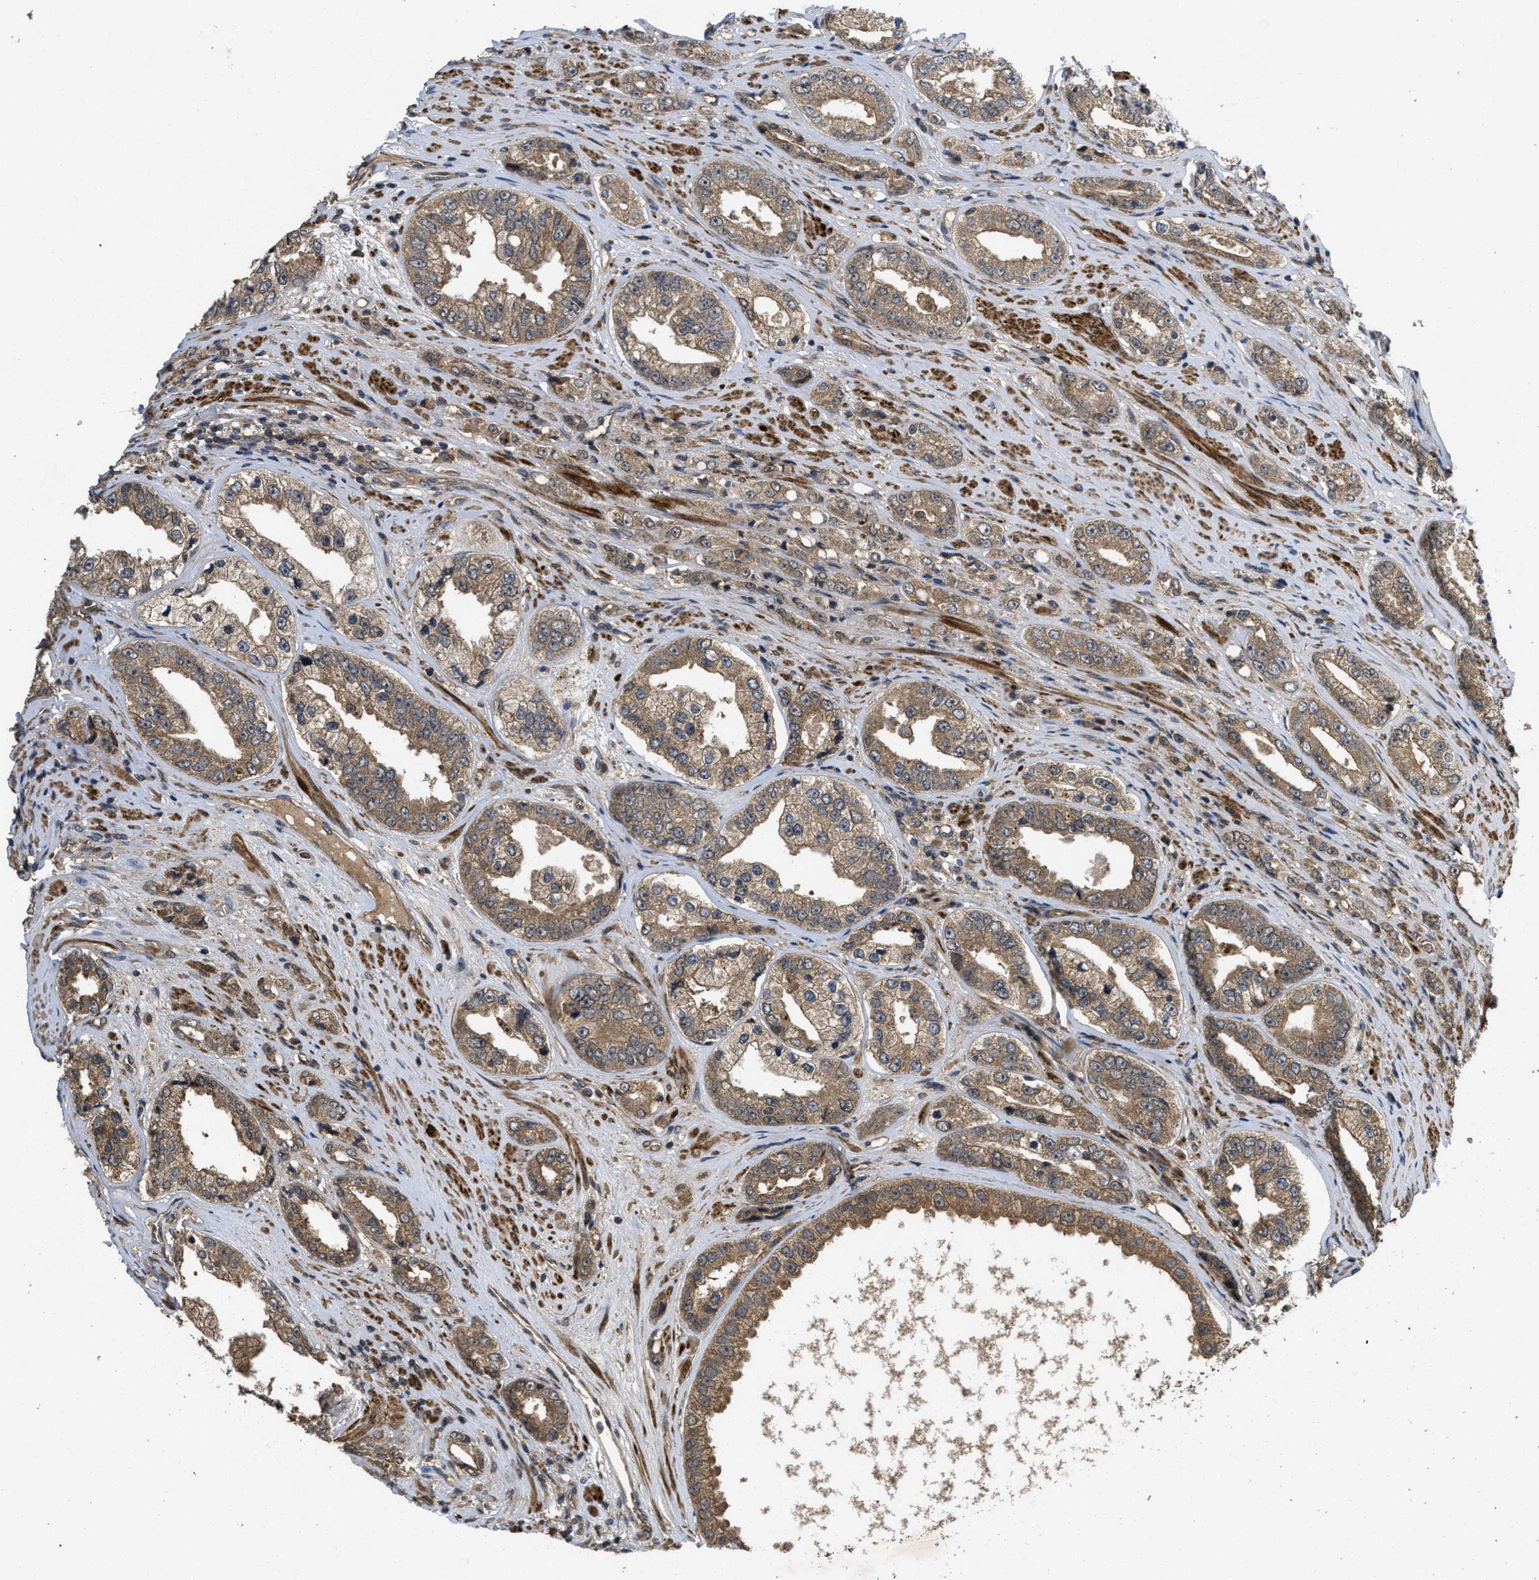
{"staining": {"intensity": "moderate", "quantity": ">75%", "location": "cytoplasmic/membranous"}, "tissue": "prostate cancer", "cell_type": "Tumor cells", "image_type": "cancer", "snomed": [{"axis": "morphology", "description": "Adenocarcinoma, High grade"}, {"axis": "topography", "description": "Prostate"}], "caption": "Prostate high-grade adenocarcinoma was stained to show a protein in brown. There is medium levels of moderate cytoplasmic/membranous expression in about >75% of tumor cells.", "gene": "FZD6", "patient": {"sex": "male", "age": 61}}